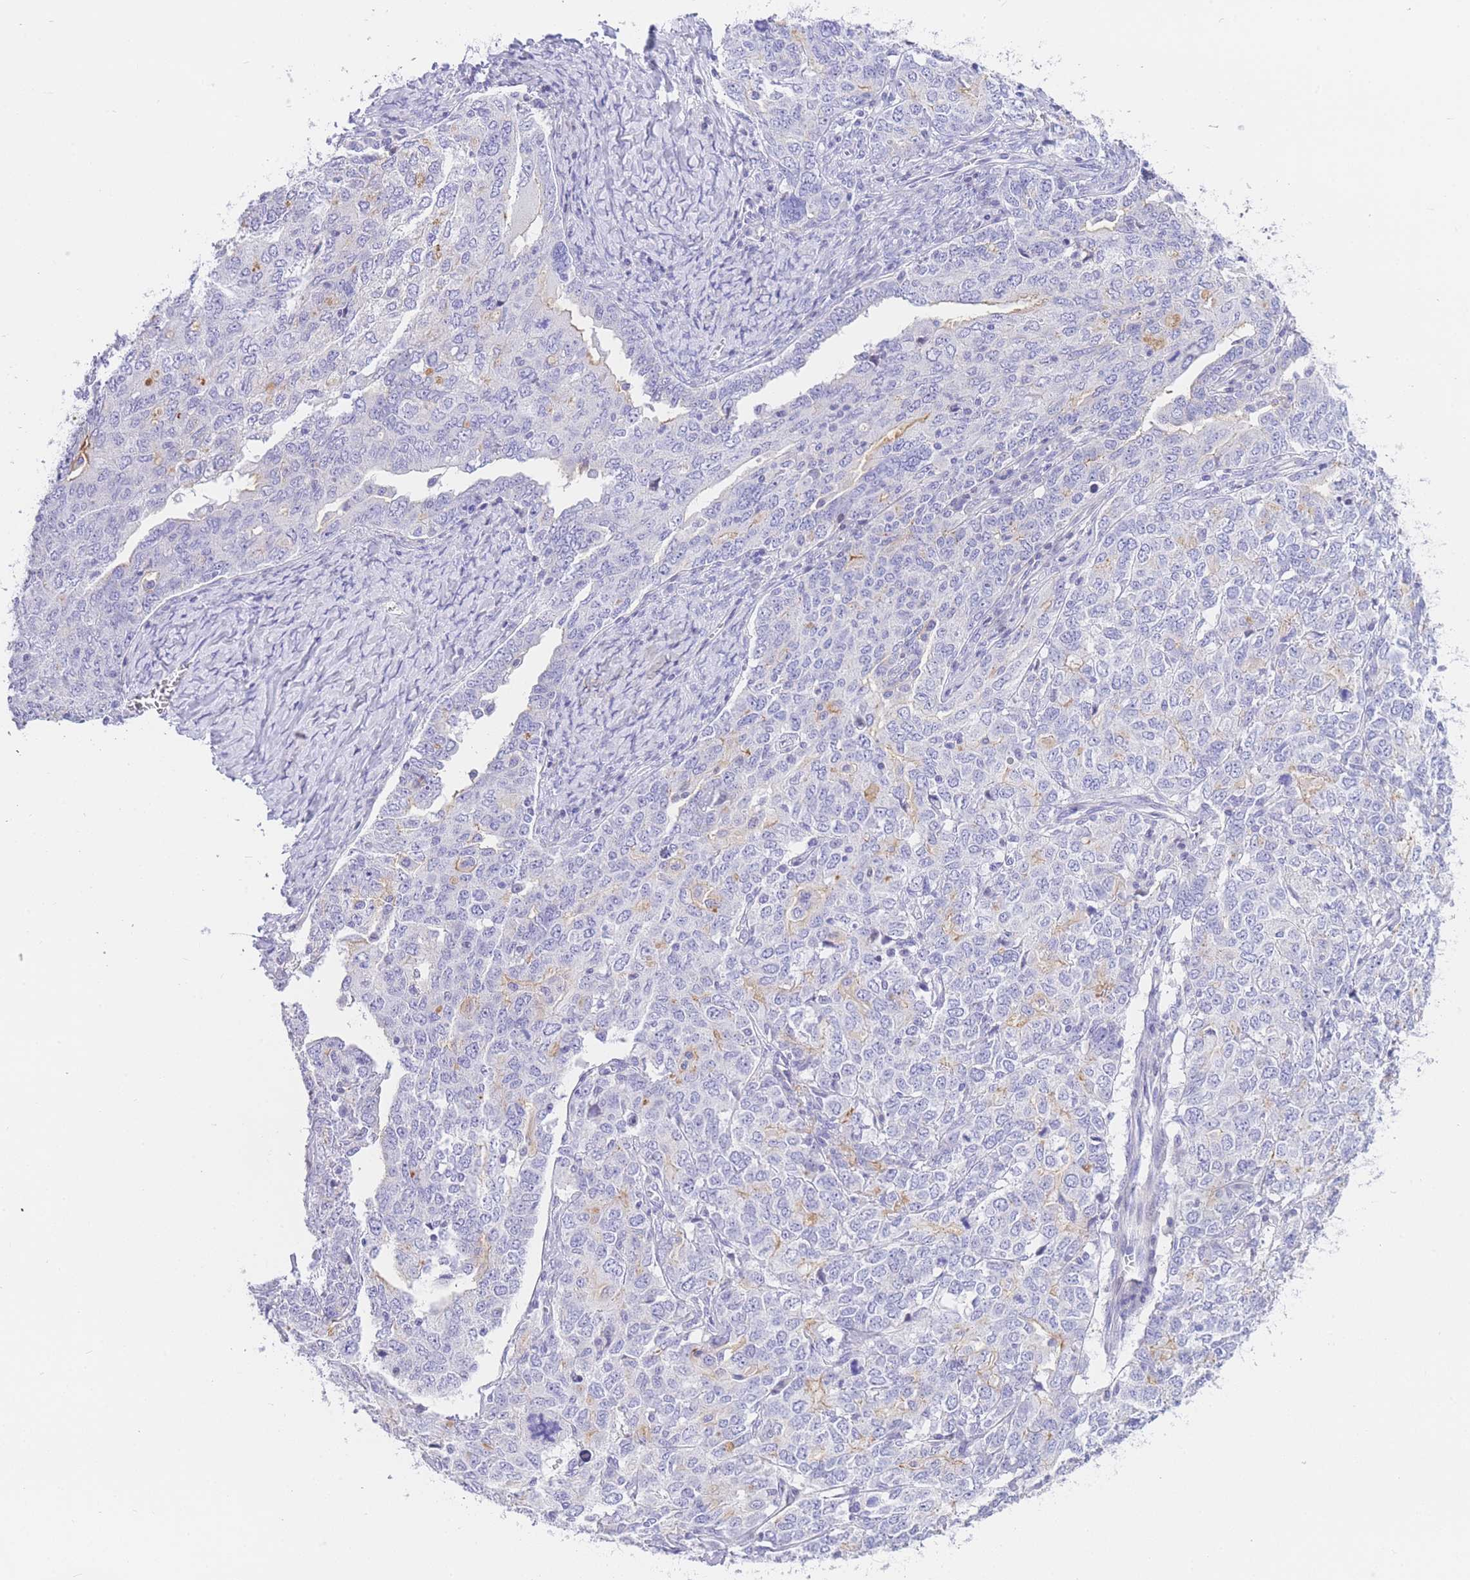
{"staining": {"intensity": "negative", "quantity": "none", "location": "none"}, "tissue": "ovarian cancer", "cell_type": "Tumor cells", "image_type": "cancer", "snomed": [{"axis": "morphology", "description": "Carcinoma, endometroid"}, {"axis": "topography", "description": "Ovary"}], "caption": "Photomicrograph shows no protein positivity in tumor cells of ovarian endometroid carcinoma tissue.", "gene": "TIFAB", "patient": {"sex": "female", "age": 62}}